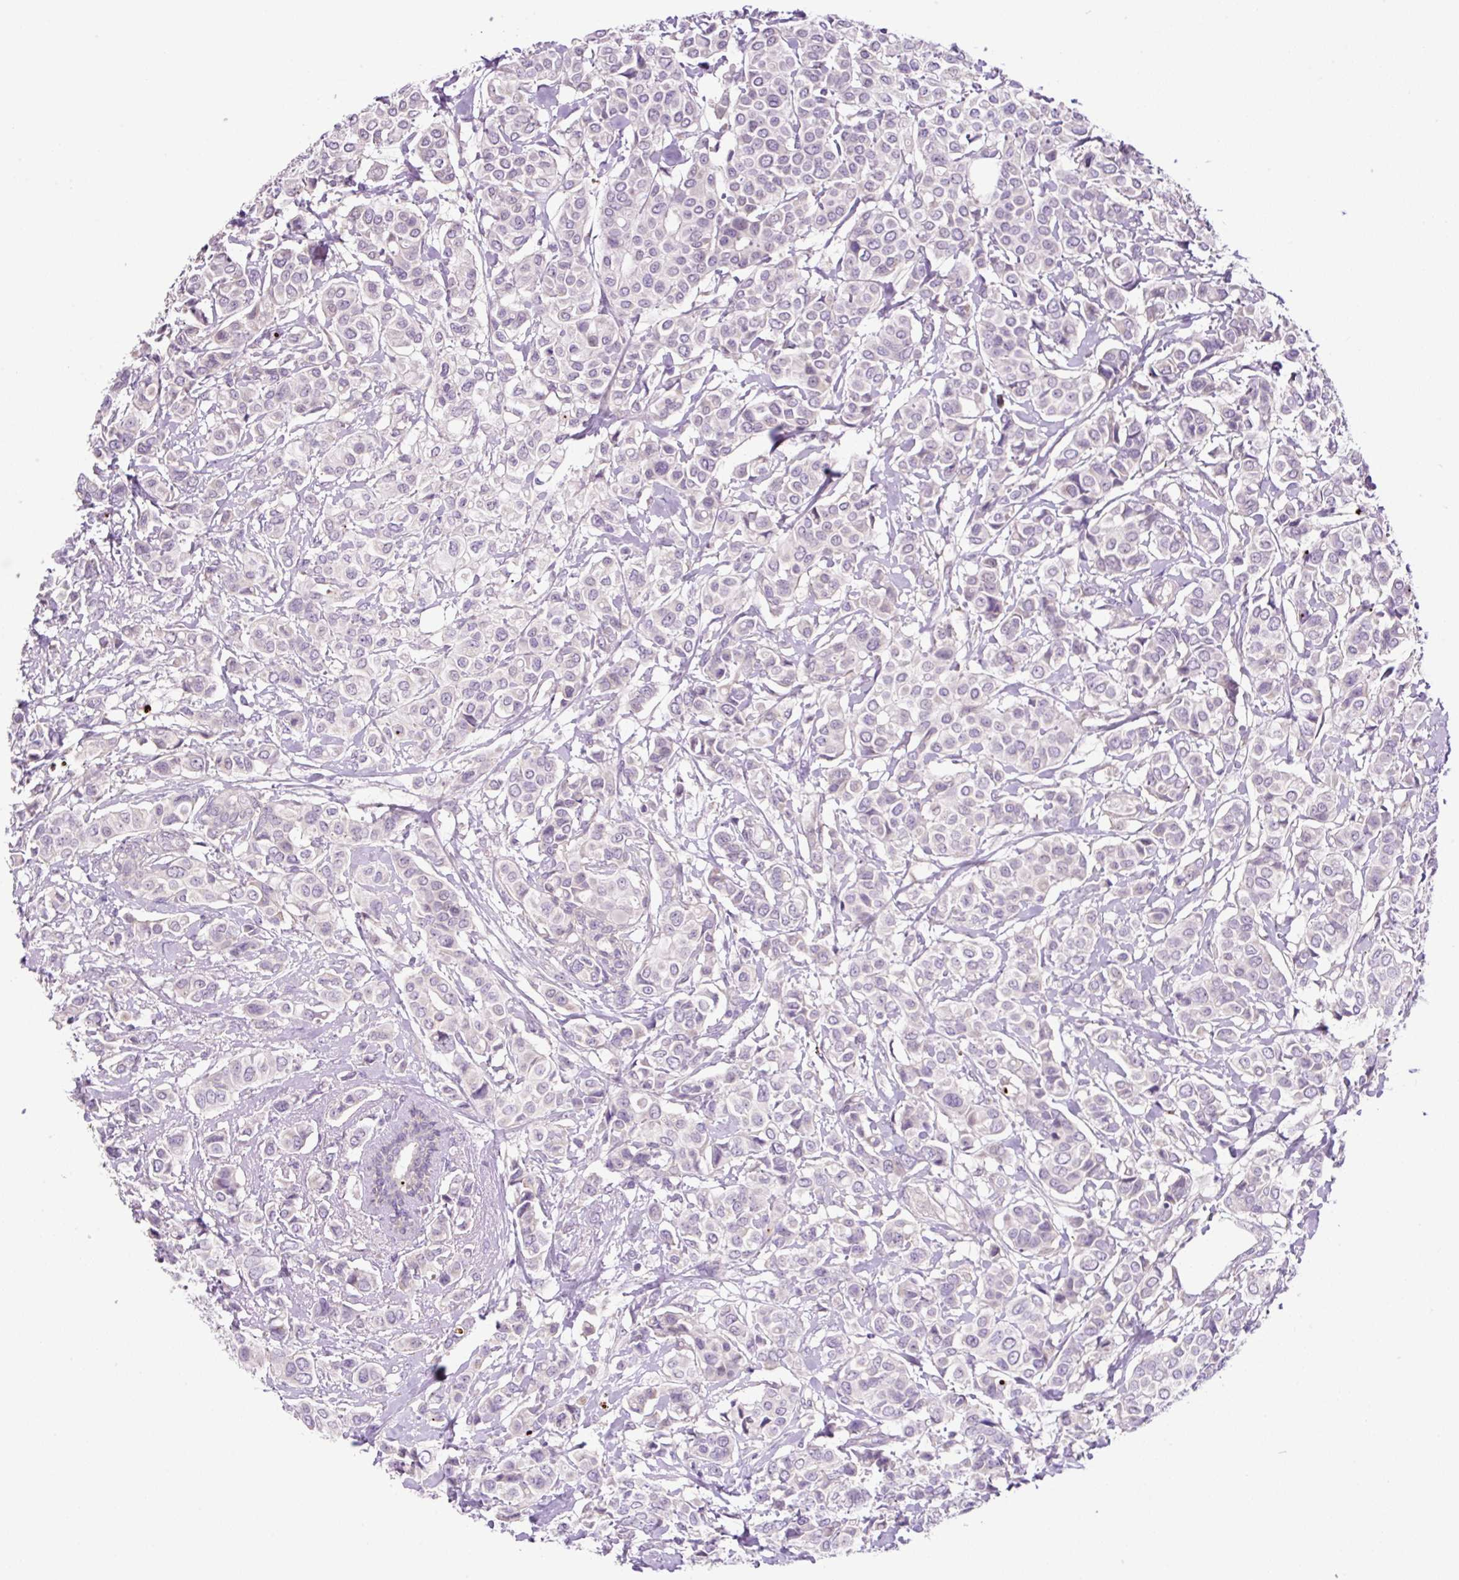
{"staining": {"intensity": "negative", "quantity": "none", "location": "none"}, "tissue": "breast cancer", "cell_type": "Tumor cells", "image_type": "cancer", "snomed": [{"axis": "morphology", "description": "Lobular carcinoma"}, {"axis": "topography", "description": "Breast"}], "caption": "A high-resolution image shows immunohistochemistry staining of breast cancer, which demonstrates no significant positivity in tumor cells.", "gene": "OGDHL", "patient": {"sex": "female", "age": 51}}